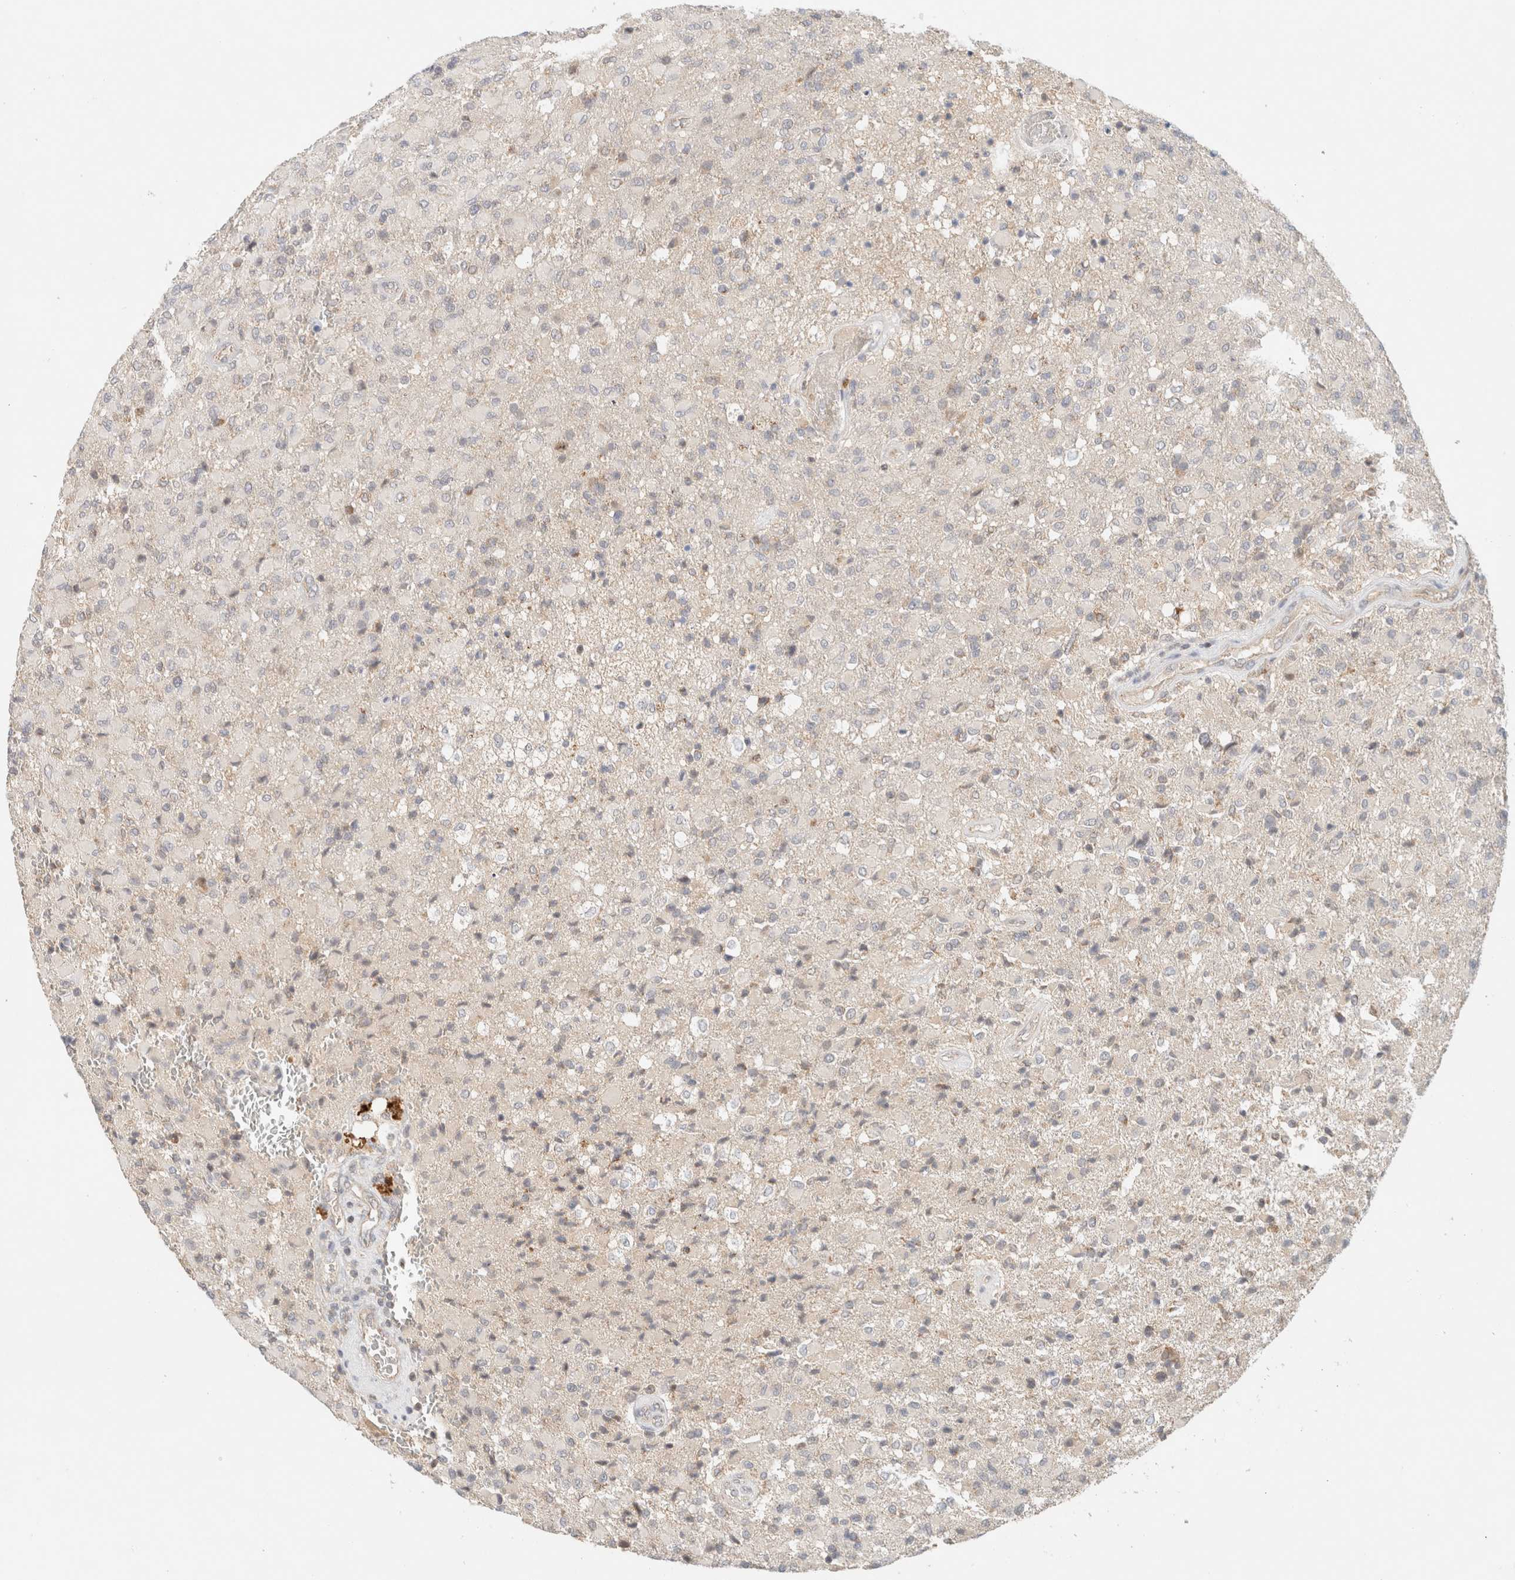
{"staining": {"intensity": "negative", "quantity": "none", "location": "none"}, "tissue": "glioma", "cell_type": "Tumor cells", "image_type": "cancer", "snomed": [{"axis": "morphology", "description": "Glioma, malignant, High grade"}, {"axis": "topography", "description": "Brain"}], "caption": "Immunohistochemistry (IHC) micrograph of malignant glioma (high-grade) stained for a protein (brown), which demonstrates no expression in tumor cells. (DAB IHC, high magnification).", "gene": "MRM3", "patient": {"sex": "male", "age": 71}}